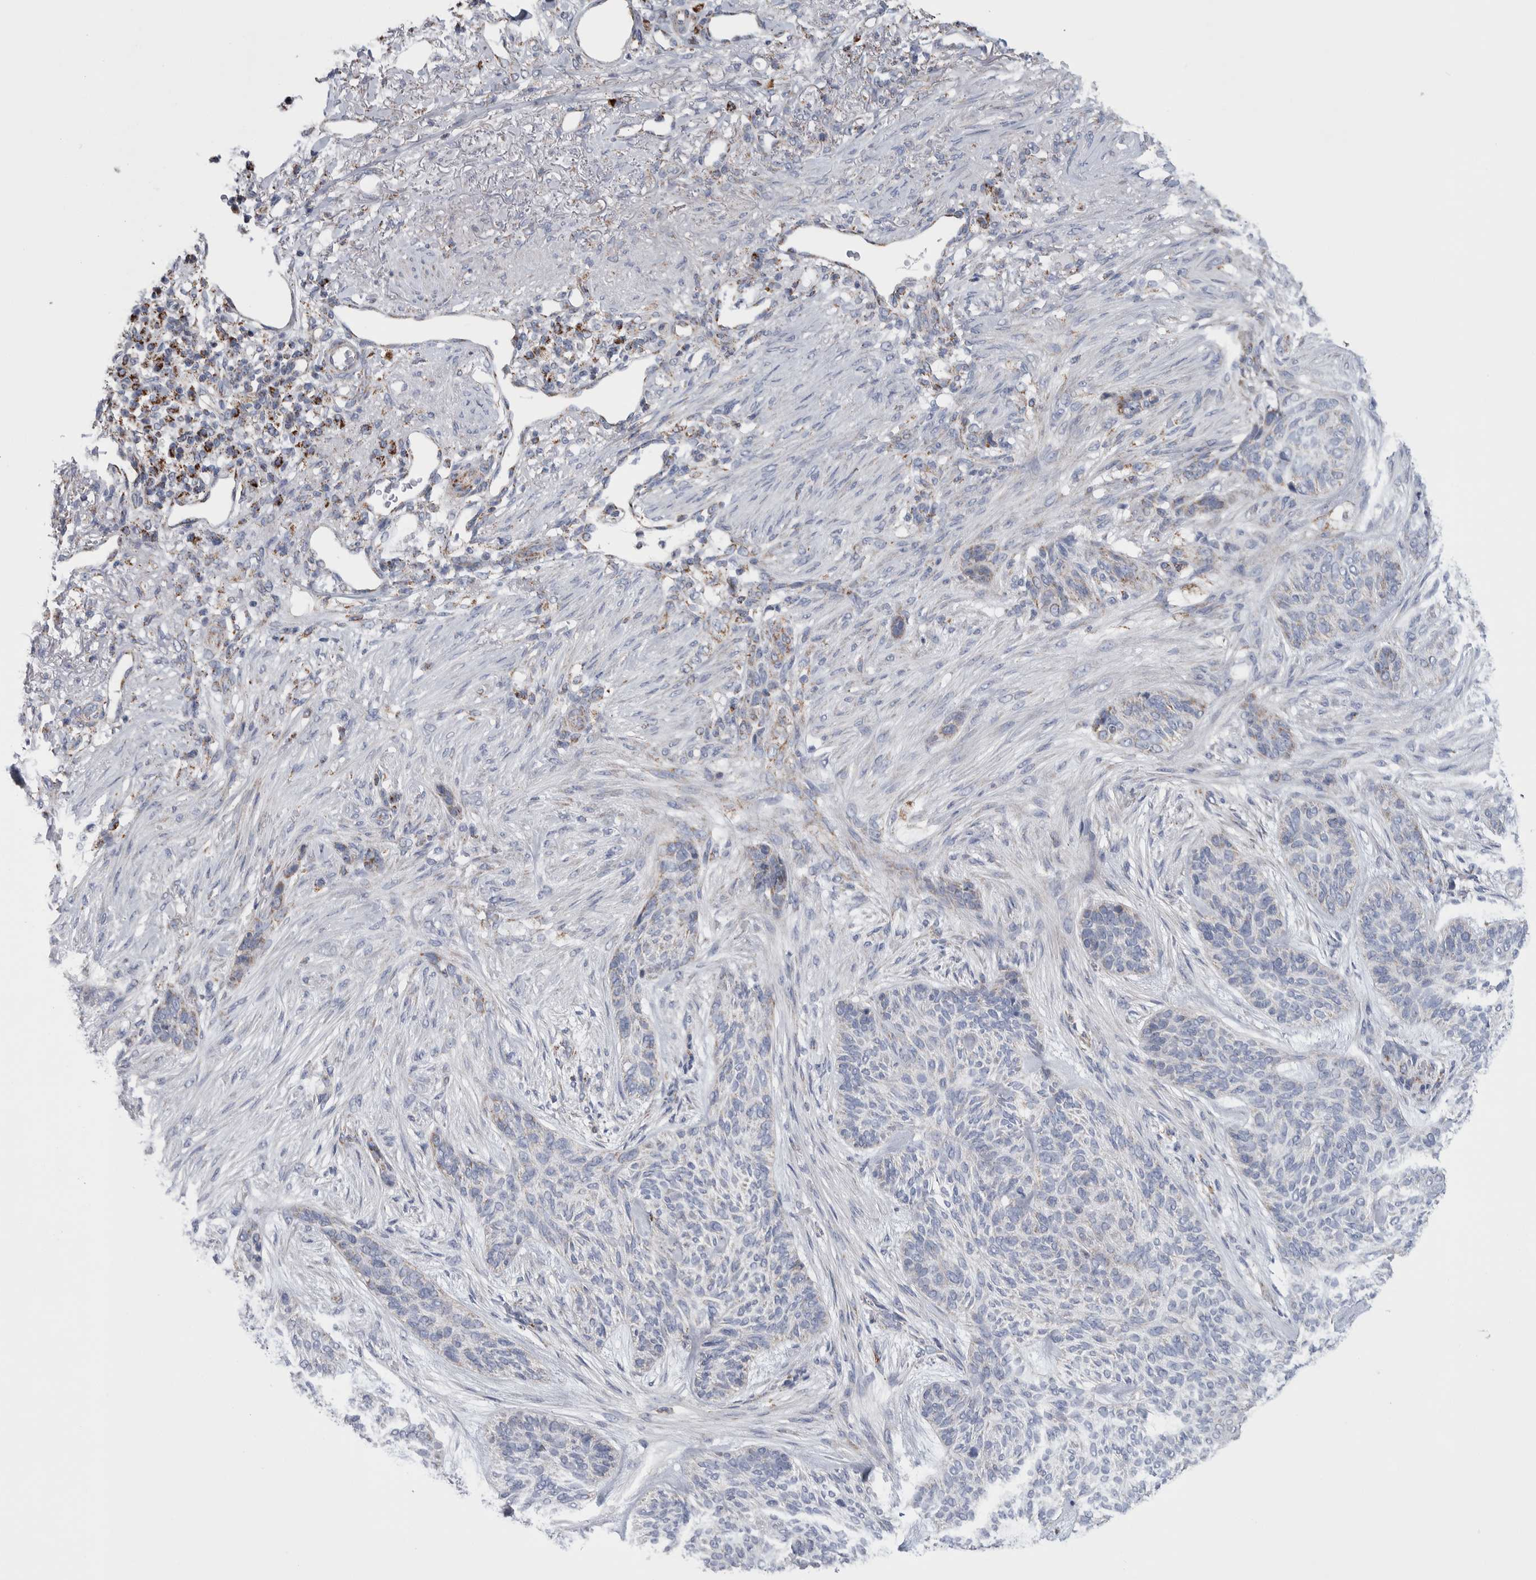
{"staining": {"intensity": "weak", "quantity": "<25%", "location": "cytoplasmic/membranous"}, "tissue": "skin cancer", "cell_type": "Tumor cells", "image_type": "cancer", "snomed": [{"axis": "morphology", "description": "Basal cell carcinoma"}, {"axis": "topography", "description": "Skin"}], "caption": "The photomicrograph exhibits no significant staining in tumor cells of basal cell carcinoma (skin).", "gene": "ETFA", "patient": {"sex": "male", "age": 55}}